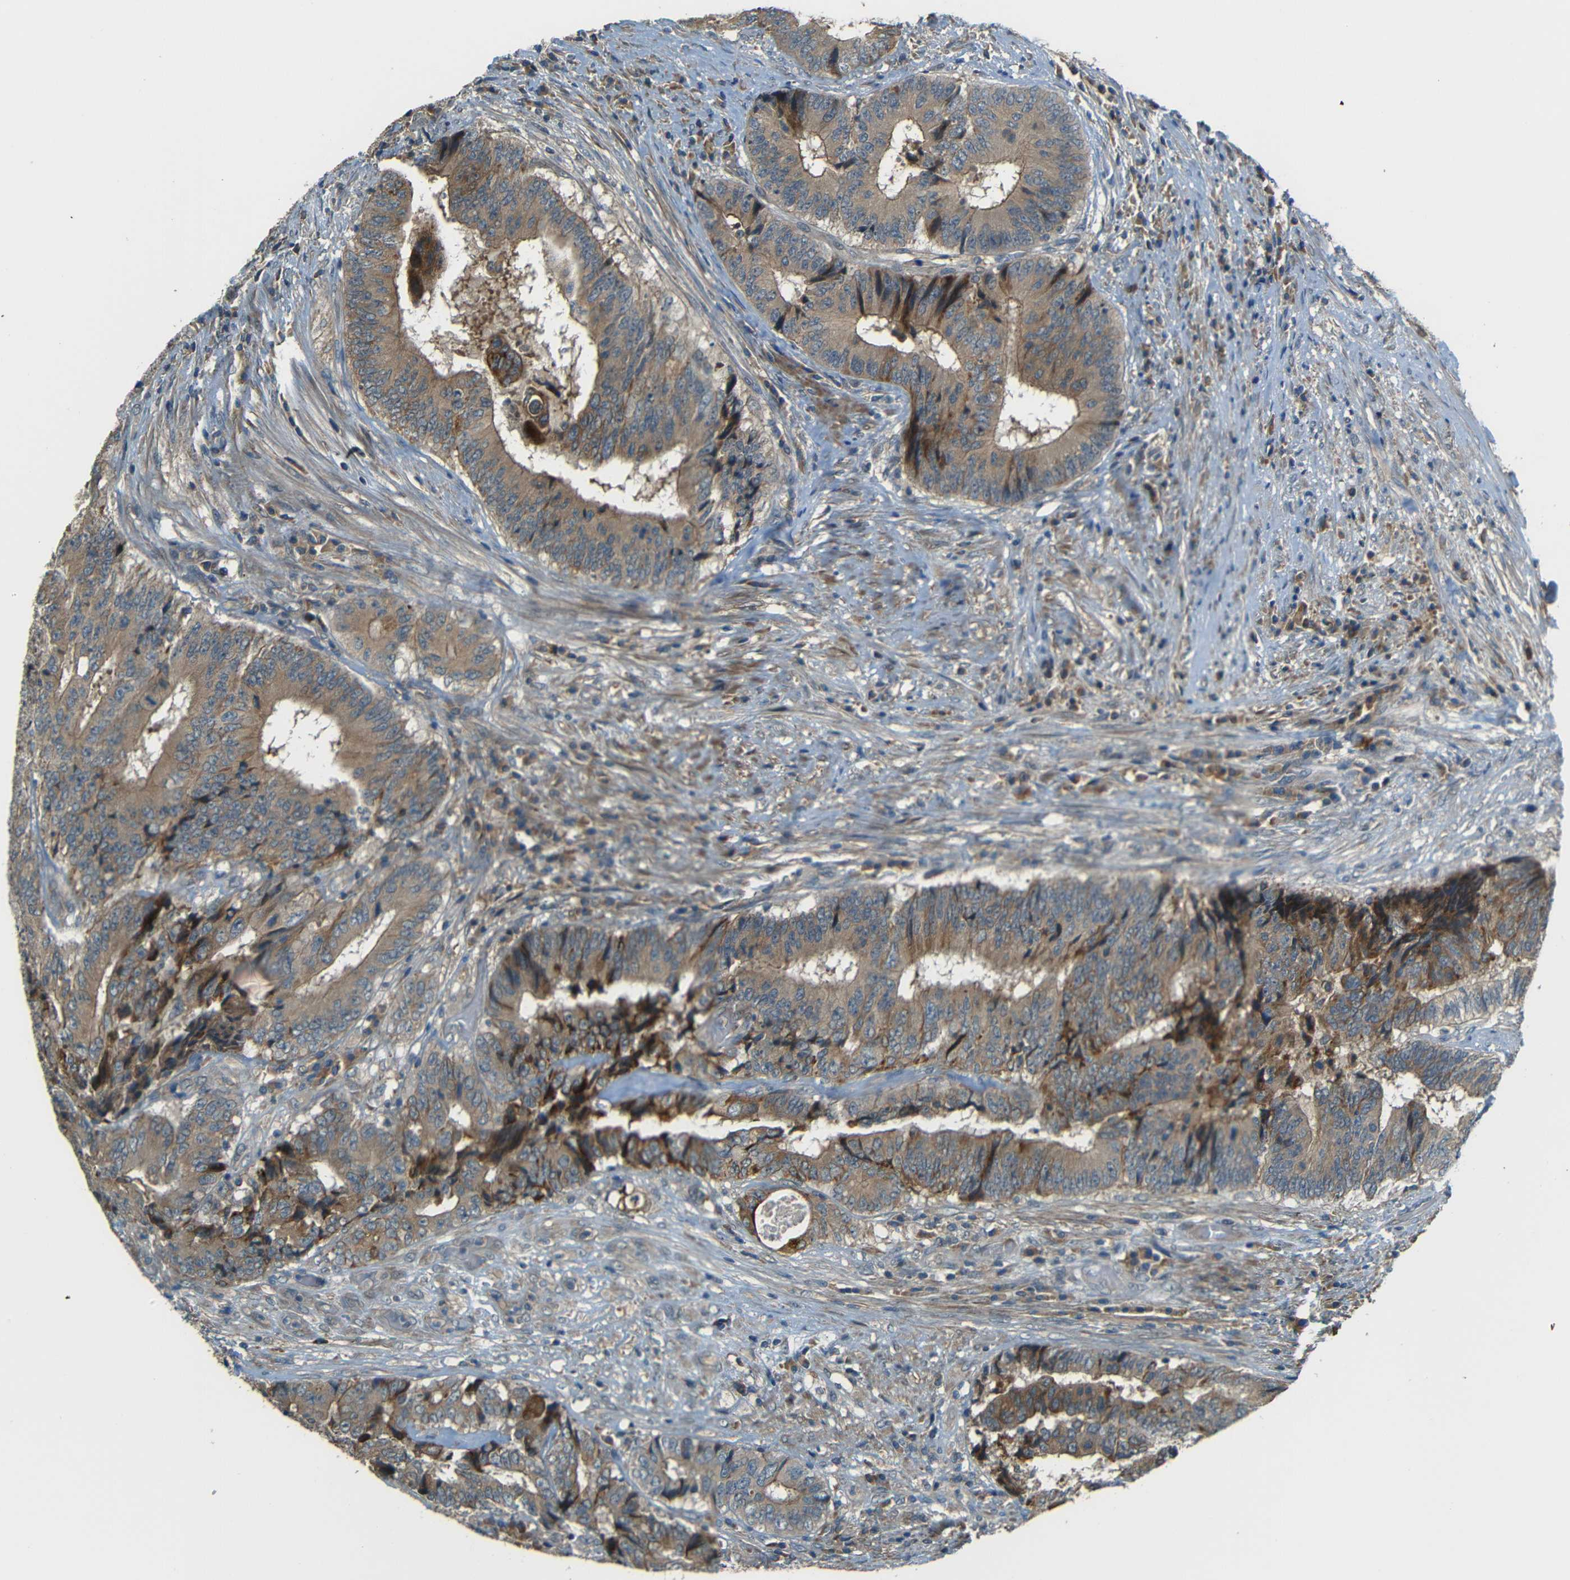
{"staining": {"intensity": "moderate", "quantity": ">75%", "location": "cytoplasmic/membranous"}, "tissue": "colorectal cancer", "cell_type": "Tumor cells", "image_type": "cancer", "snomed": [{"axis": "morphology", "description": "Adenocarcinoma, NOS"}, {"axis": "topography", "description": "Rectum"}], "caption": "Human adenocarcinoma (colorectal) stained for a protein (brown) reveals moderate cytoplasmic/membranous positive staining in about >75% of tumor cells.", "gene": "FNDC3A", "patient": {"sex": "male", "age": 72}}